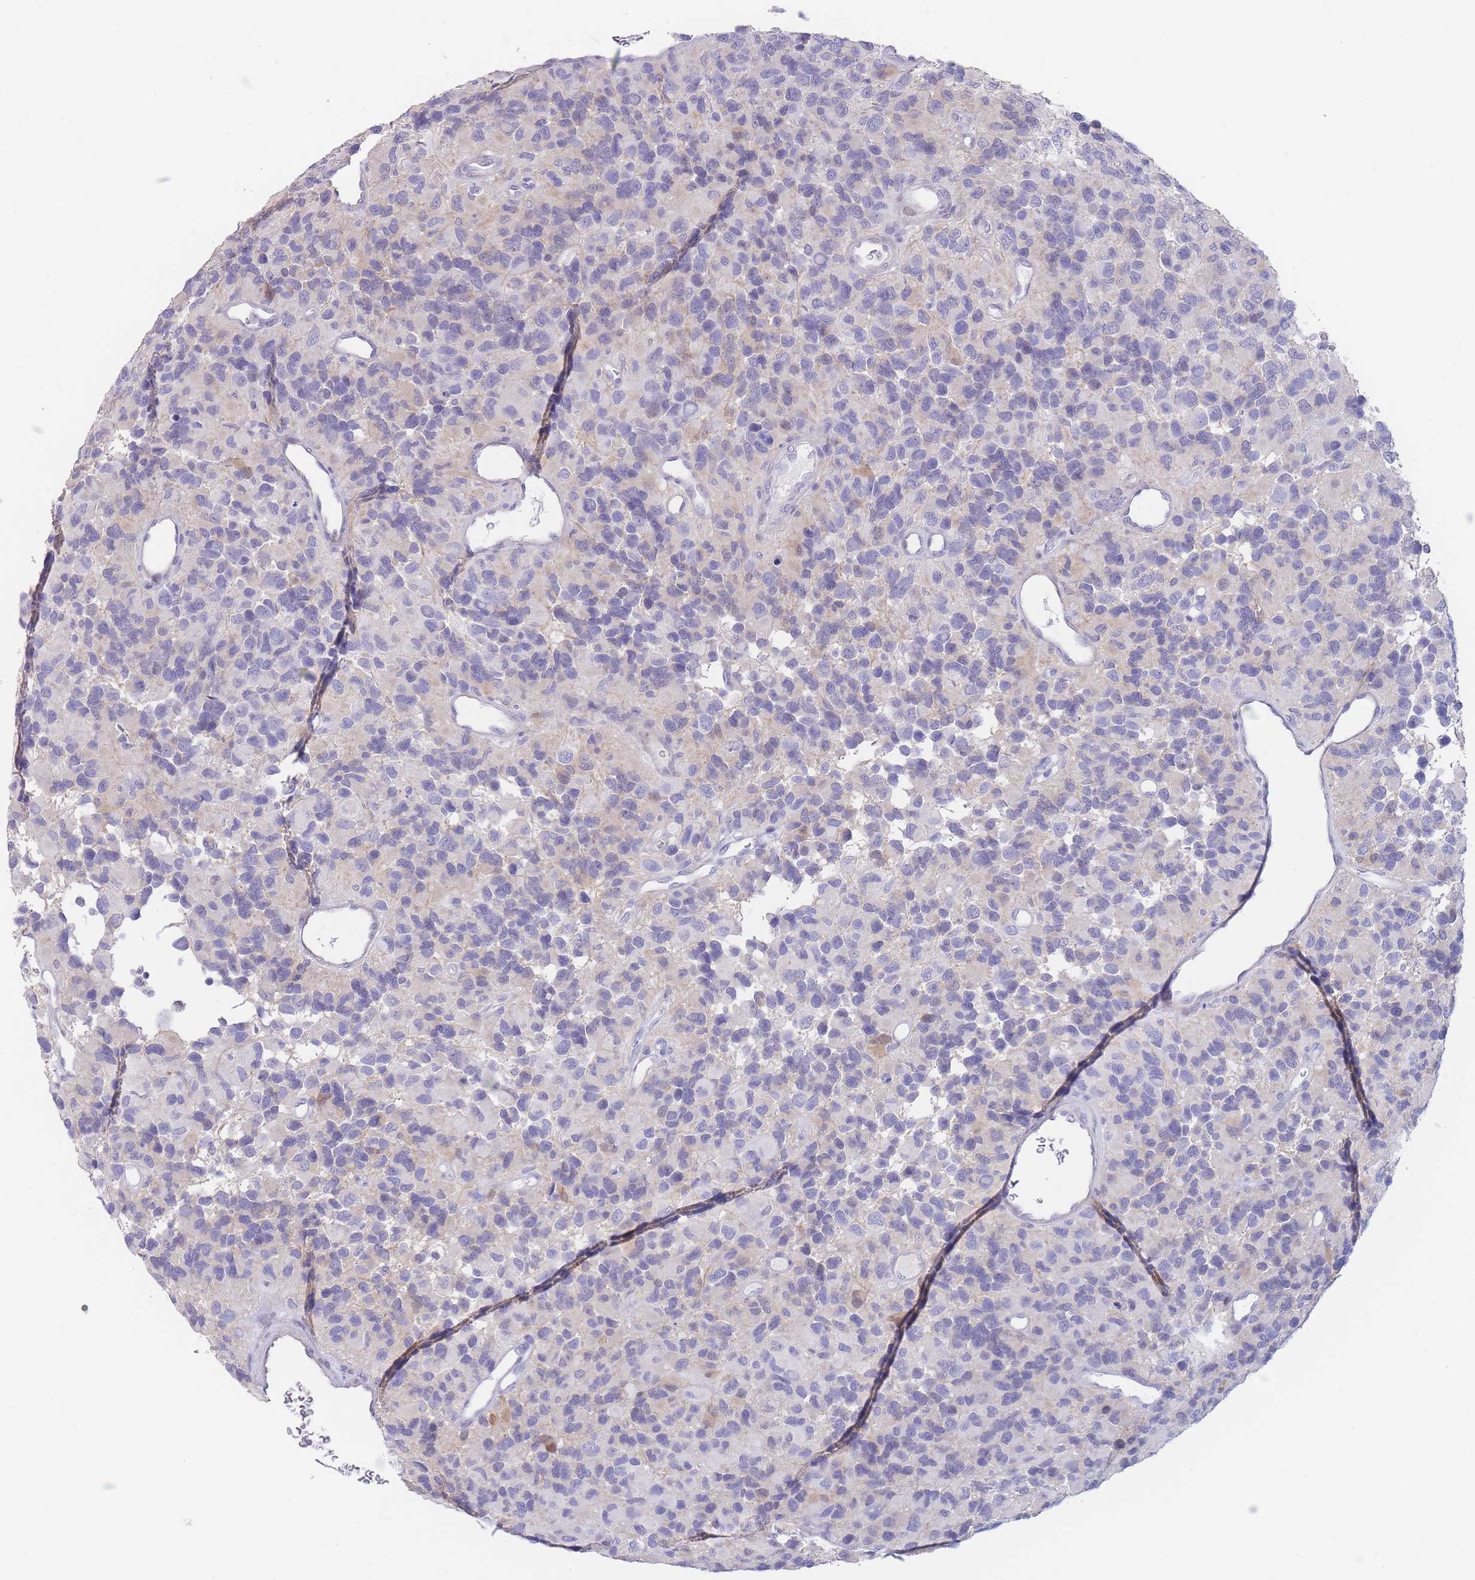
{"staining": {"intensity": "weak", "quantity": "<25%", "location": "cytoplasmic/membranous"}, "tissue": "glioma", "cell_type": "Tumor cells", "image_type": "cancer", "snomed": [{"axis": "morphology", "description": "Glioma, malignant, High grade"}, {"axis": "topography", "description": "Brain"}], "caption": "A high-resolution image shows immunohistochemistry (IHC) staining of glioma, which shows no significant positivity in tumor cells.", "gene": "ASAP3", "patient": {"sex": "male", "age": 77}}